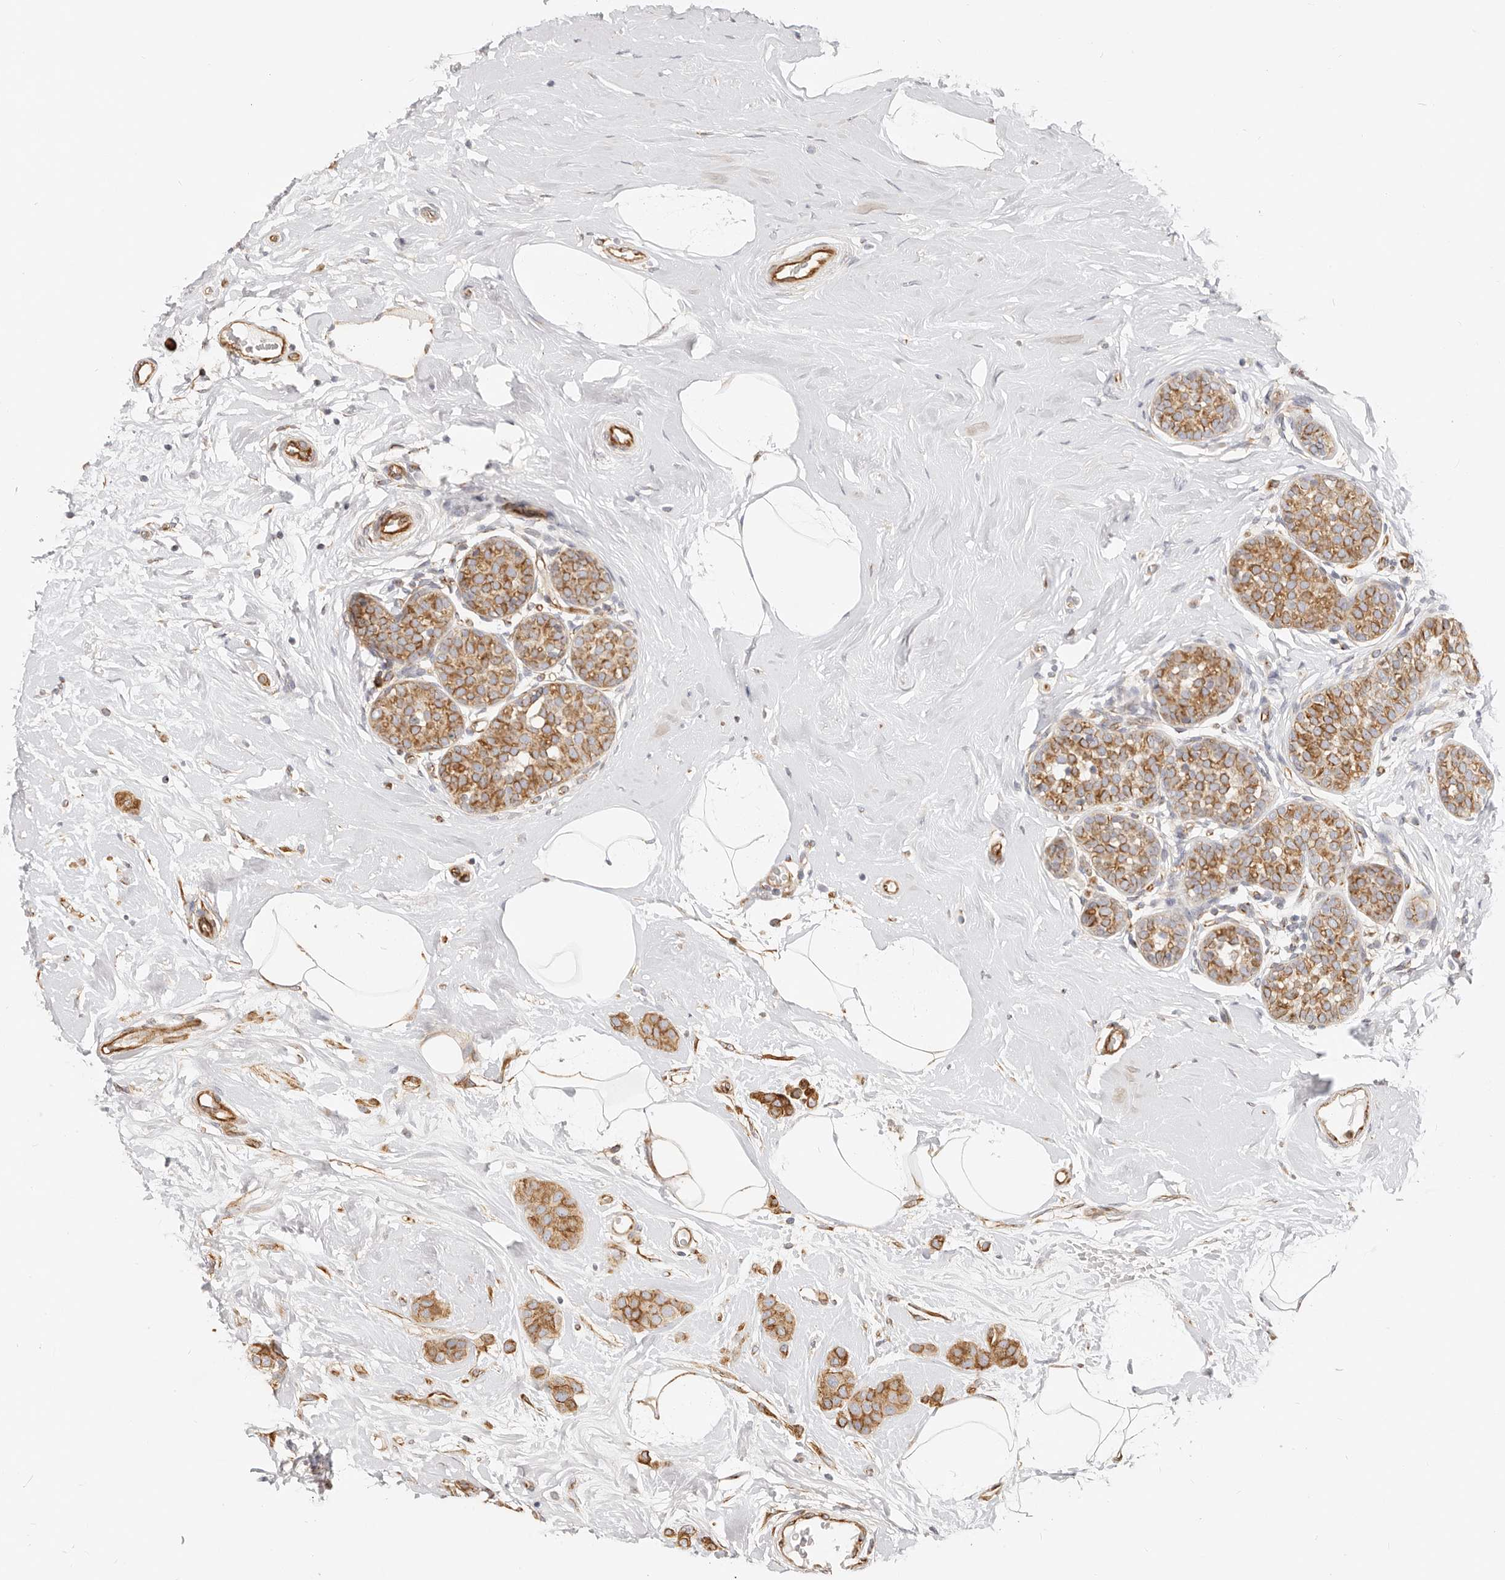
{"staining": {"intensity": "moderate", "quantity": ">75%", "location": "cytoplasmic/membranous"}, "tissue": "breast cancer", "cell_type": "Tumor cells", "image_type": "cancer", "snomed": [{"axis": "morphology", "description": "Lobular carcinoma, in situ"}, {"axis": "morphology", "description": "Lobular carcinoma"}, {"axis": "topography", "description": "Breast"}], "caption": "Brown immunohistochemical staining in human lobular carcinoma in situ (breast) shows moderate cytoplasmic/membranous staining in approximately >75% of tumor cells.", "gene": "DTNBP1", "patient": {"sex": "female", "age": 41}}